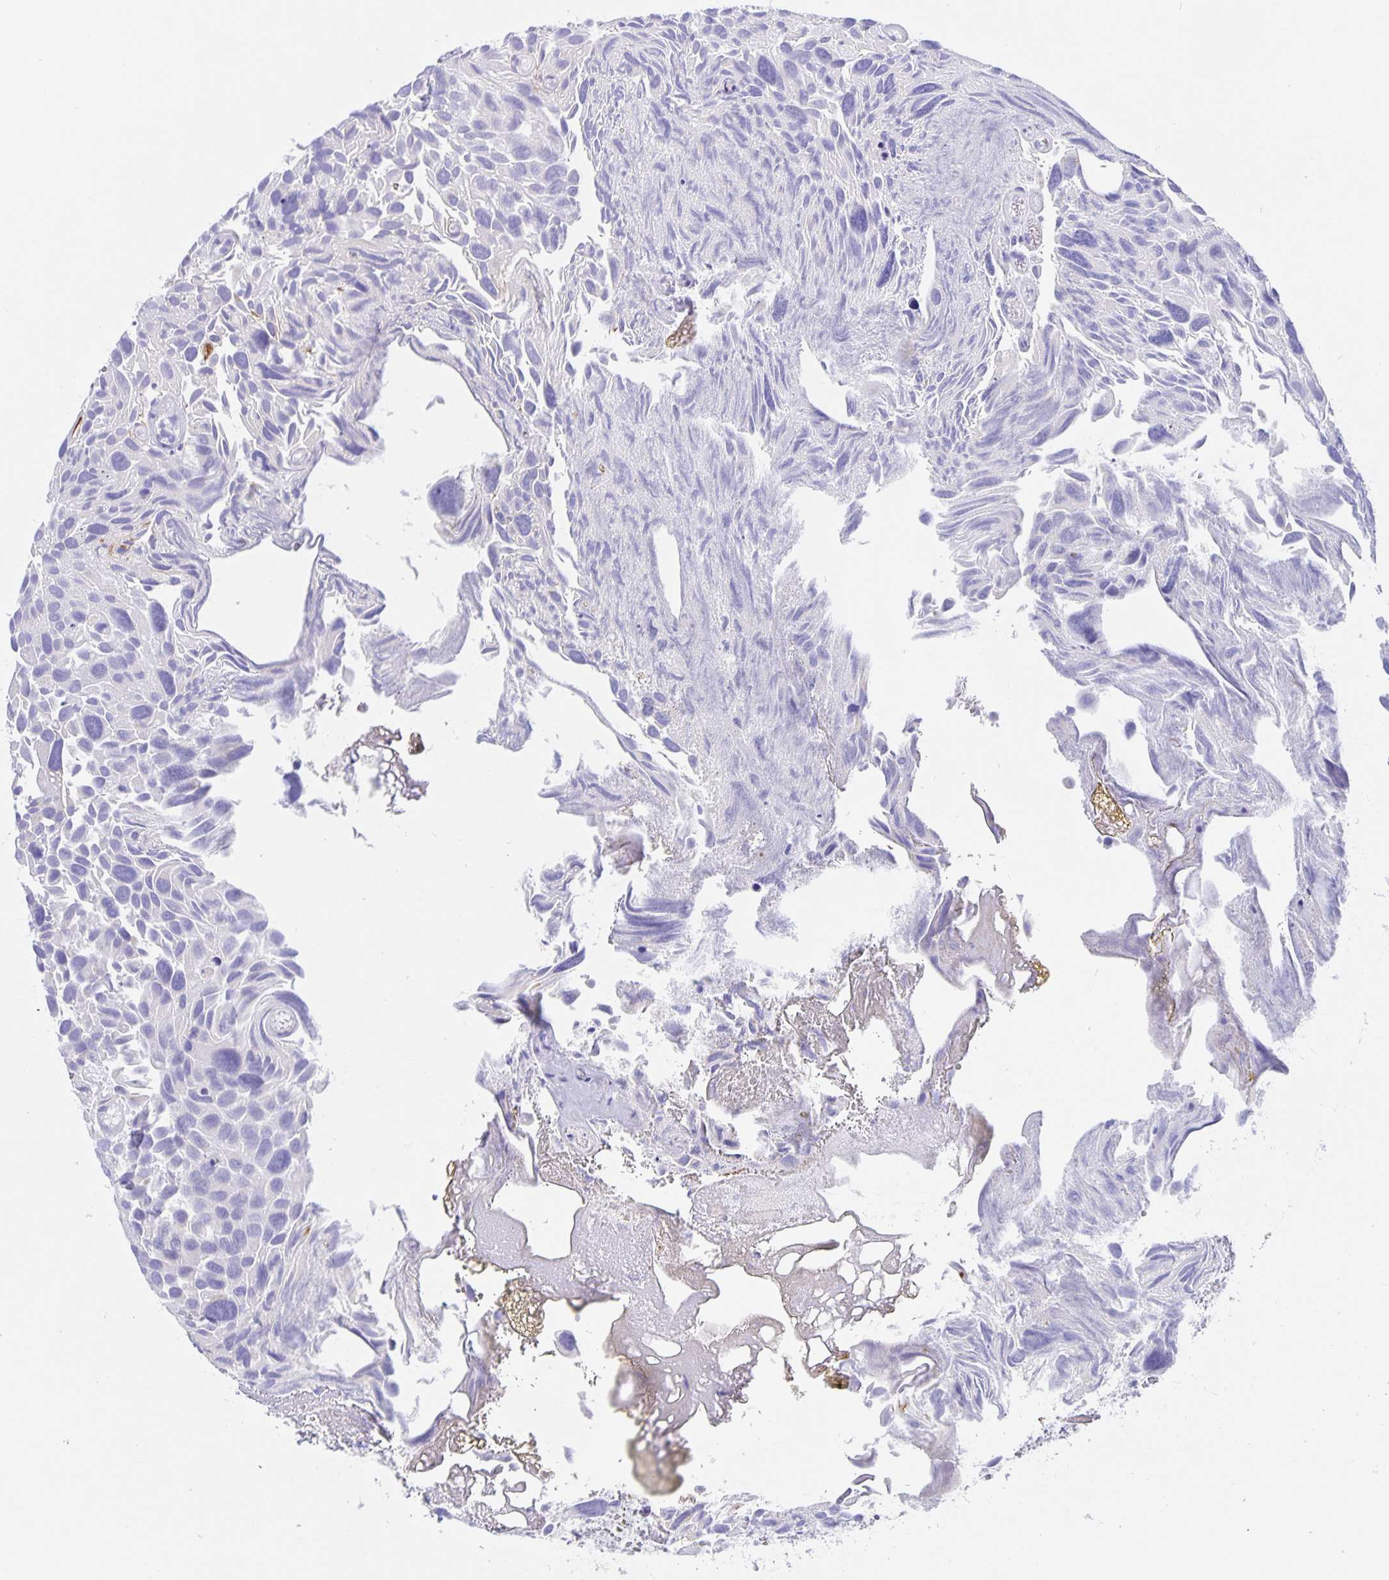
{"staining": {"intensity": "negative", "quantity": "none", "location": "none"}, "tissue": "urothelial cancer", "cell_type": "Tumor cells", "image_type": "cancer", "snomed": [{"axis": "morphology", "description": "Urothelial carcinoma, Low grade"}, {"axis": "topography", "description": "Urinary bladder"}], "caption": "Micrograph shows no protein staining in tumor cells of urothelial cancer tissue.", "gene": "ERMN", "patient": {"sex": "female", "age": 69}}